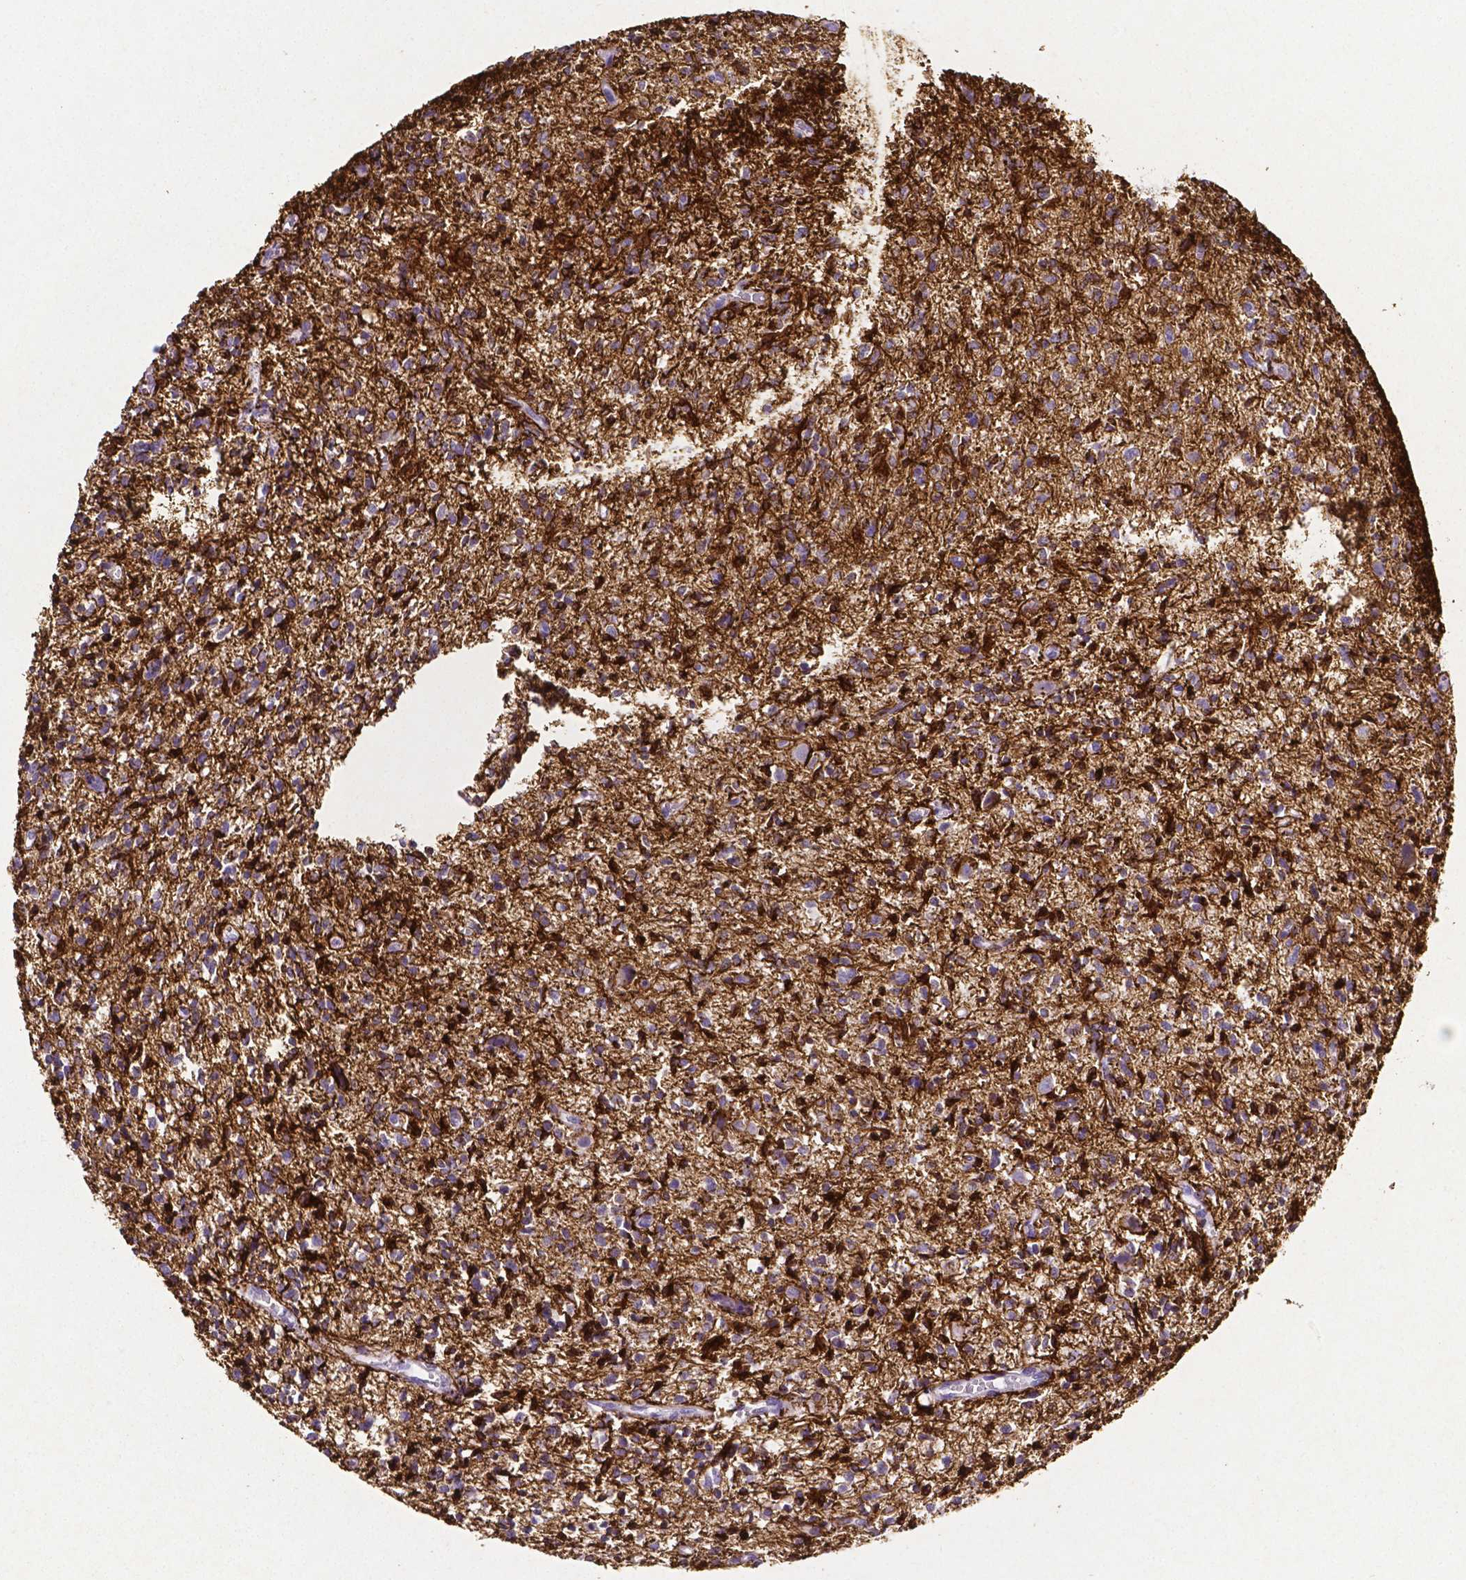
{"staining": {"intensity": "strong", "quantity": "<25%", "location": "cytoplasmic/membranous"}, "tissue": "glioma", "cell_type": "Tumor cells", "image_type": "cancer", "snomed": [{"axis": "morphology", "description": "Glioma, malignant, Low grade"}, {"axis": "topography", "description": "Brain"}], "caption": "IHC (DAB) staining of human malignant glioma (low-grade) reveals strong cytoplasmic/membranous protein staining in approximately <25% of tumor cells.", "gene": "SLC22A2", "patient": {"sex": "male", "age": 64}}